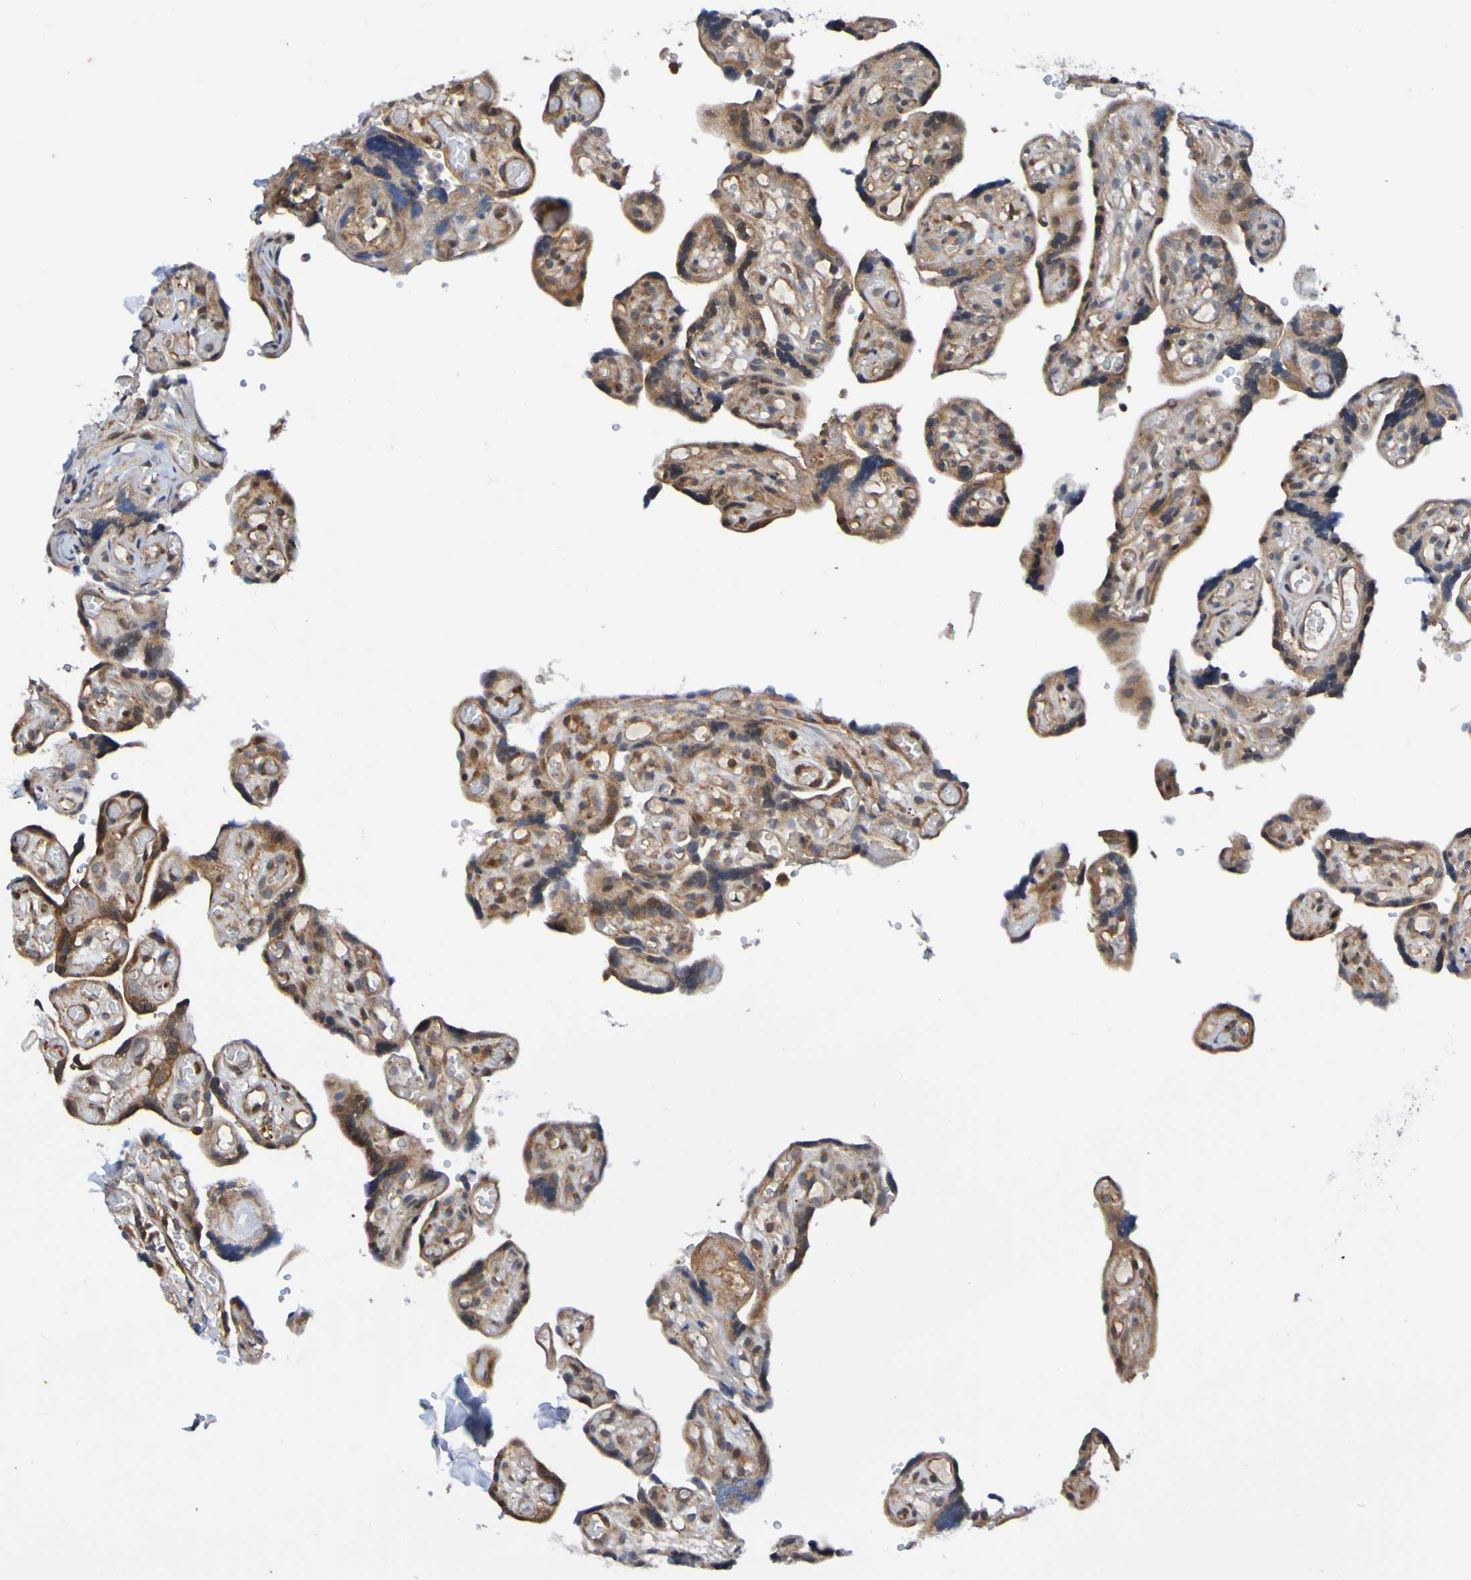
{"staining": {"intensity": "moderate", "quantity": ">75%", "location": "cytoplasmic/membranous"}, "tissue": "placenta", "cell_type": "Decidual cells", "image_type": "normal", "snomed": [{"axis": "morphology", "description": "Normal tissue, NOS"}, {"axis": "topography", "description": "Placenta"}], "caption": "Decidual cells show moderate cytoplasmic/membranous positivity in about >75% of cells in normal placenta.", "gene": "AXIN1", "patient": {"sex": "female", "age": 30}}